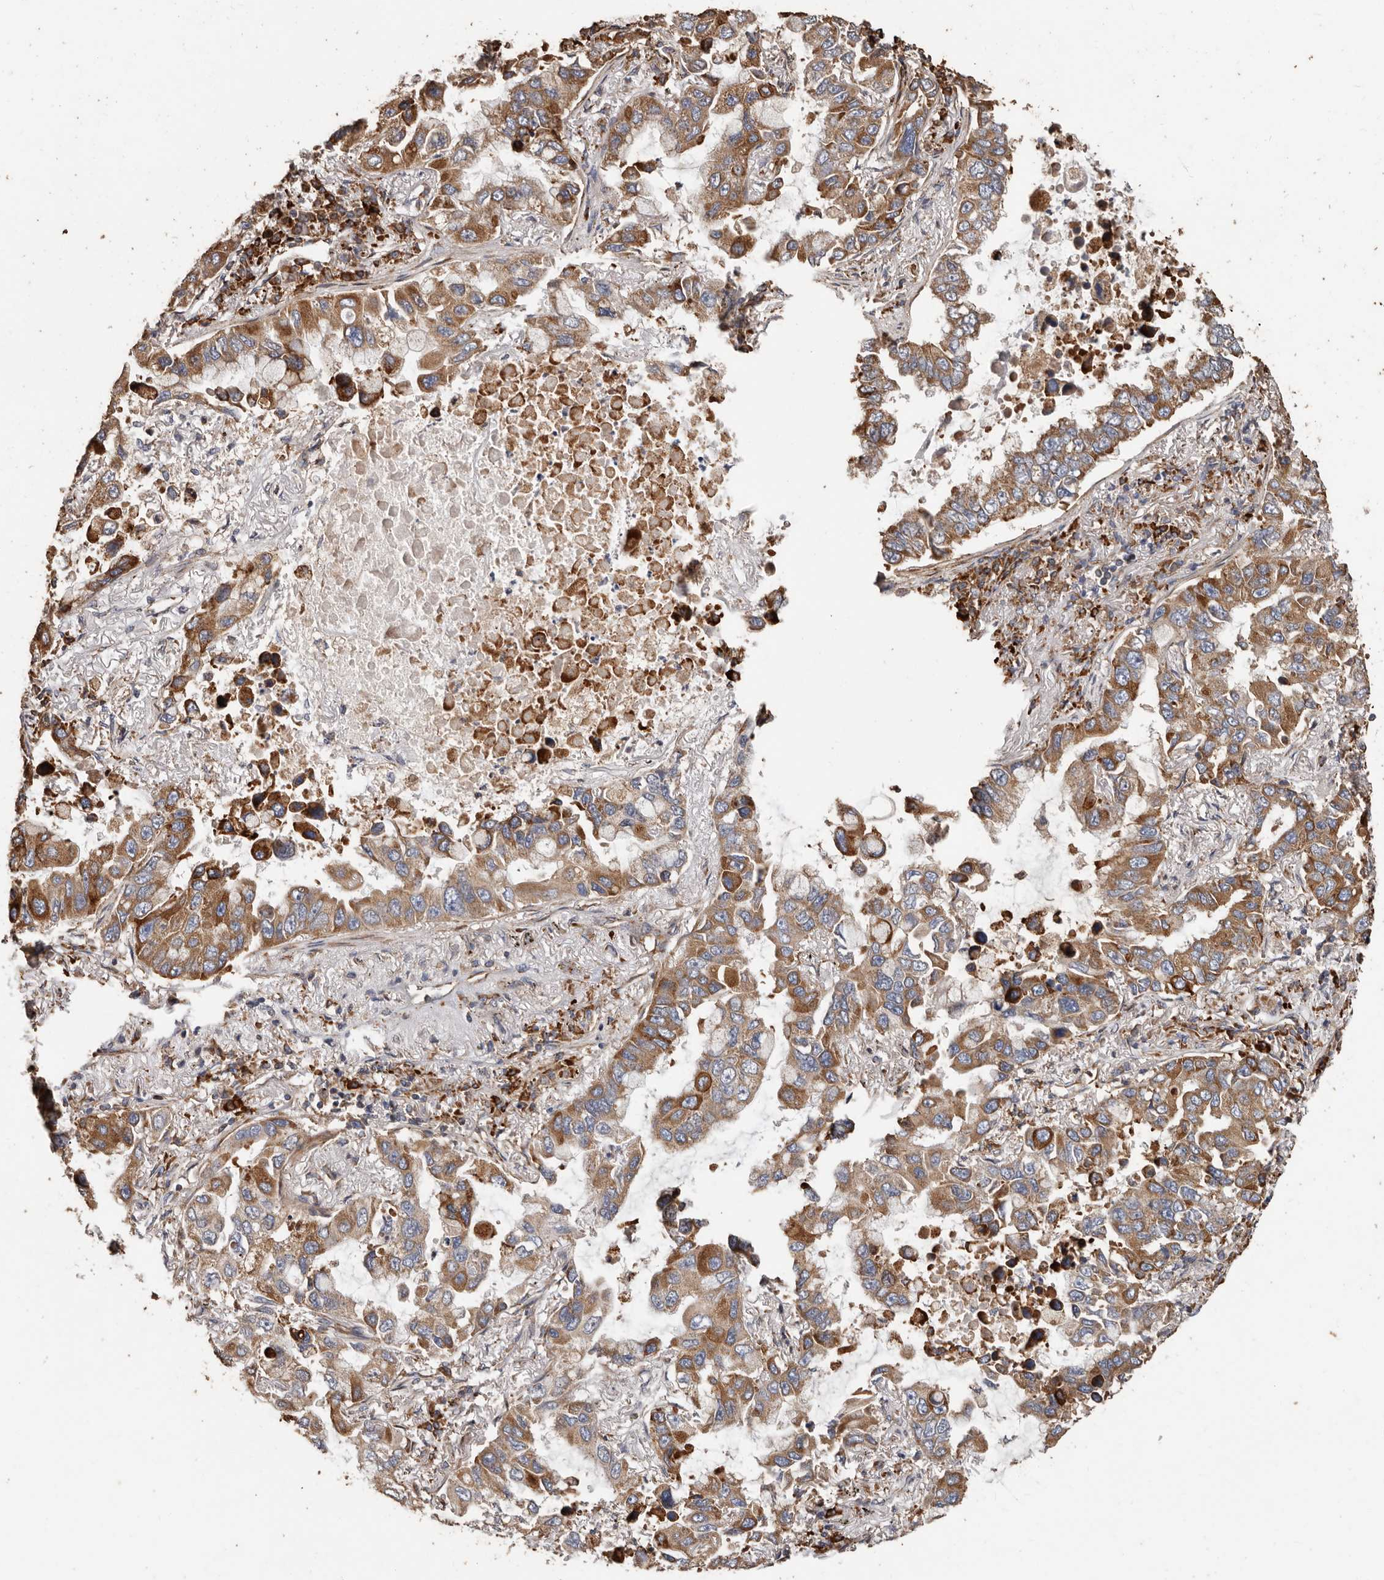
{"staining": {"intensity": "moderate", "quantity": ">75%", "location": "cytoplasmic/membranous"}, "tissue": "lung cancer", "cell_type": "Tumor cells", "image_type": "cancer", "snomed": [{"axis": "morphology", "description": "Adenocarcinoma, NOS"}, {"axis": "topography", "description": "Lung"}], "caption": "Moderate cytoplasmic/membranous positivity for a protein is present in approximately >75% of tumor cells of lung adenocarcinoma using IHC.", "gene": "OSGIN2", "patient": {"sex": "male", "age": 64}}